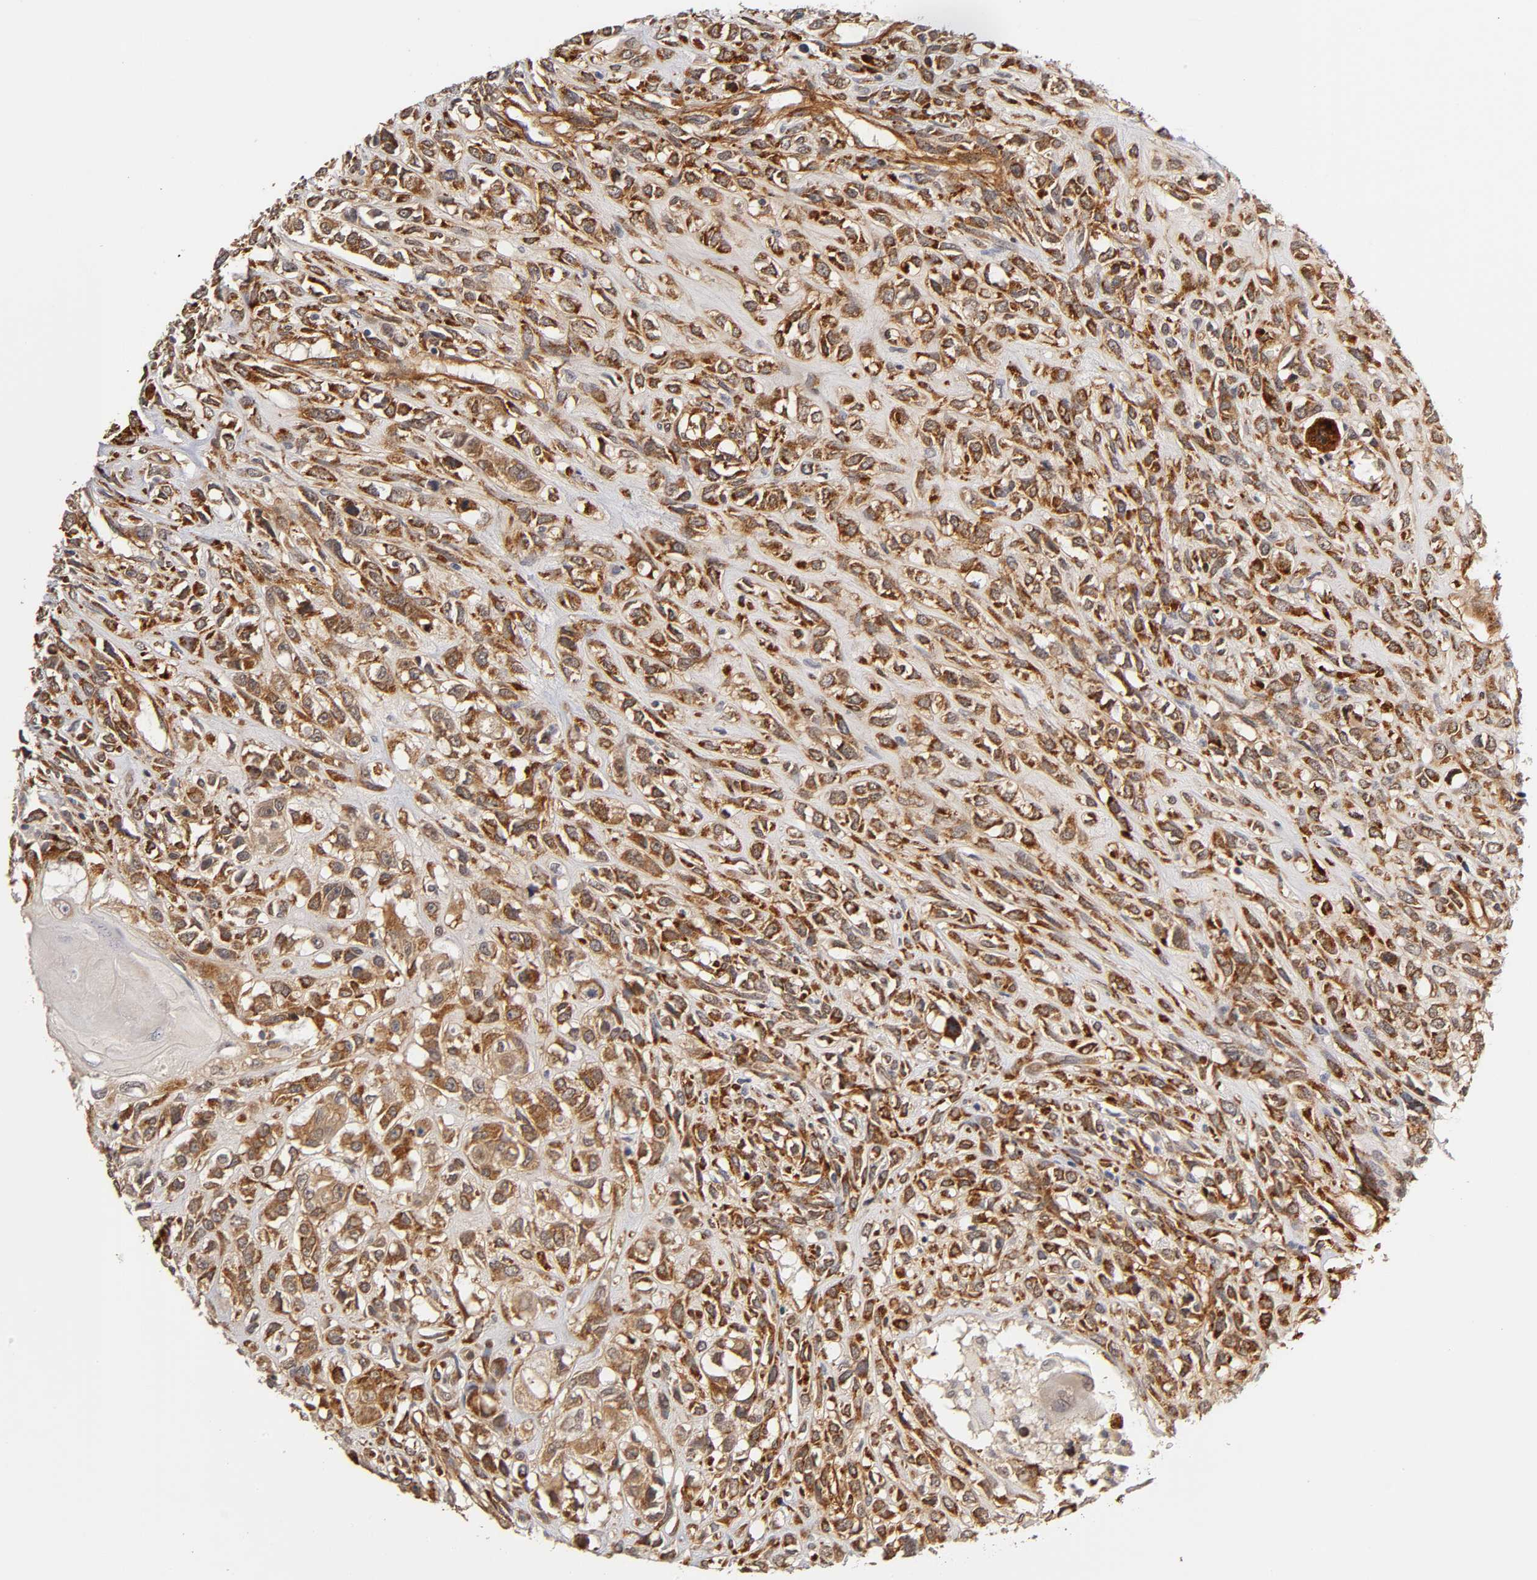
{"staining": {"intensity": "strong", "quantity": ">75%", "location": "cytoplasmic/membranous"}, "tissue": "head and neck cancer", "cell_type": "Tumor cells", "image_type": "cancer", "snomed": [{"axis": "morphology", "description": "Necrosis, NOS"}, {"axis": "morphology", "description": "Neoplasm, malignant, NOS"}, {"axis": "topography", "description": "Salivary gland"}, {"axis": "topography", "description": "Head-Neck"}], "caption": "DAB immunohistochemical staining of head and neck cancer demonstrates strong cytoplasmic/membranous protein staining in about >75% of tumor cells.", "gene": "LAMB1", "patient": {"sex": "male", "age": 43}}